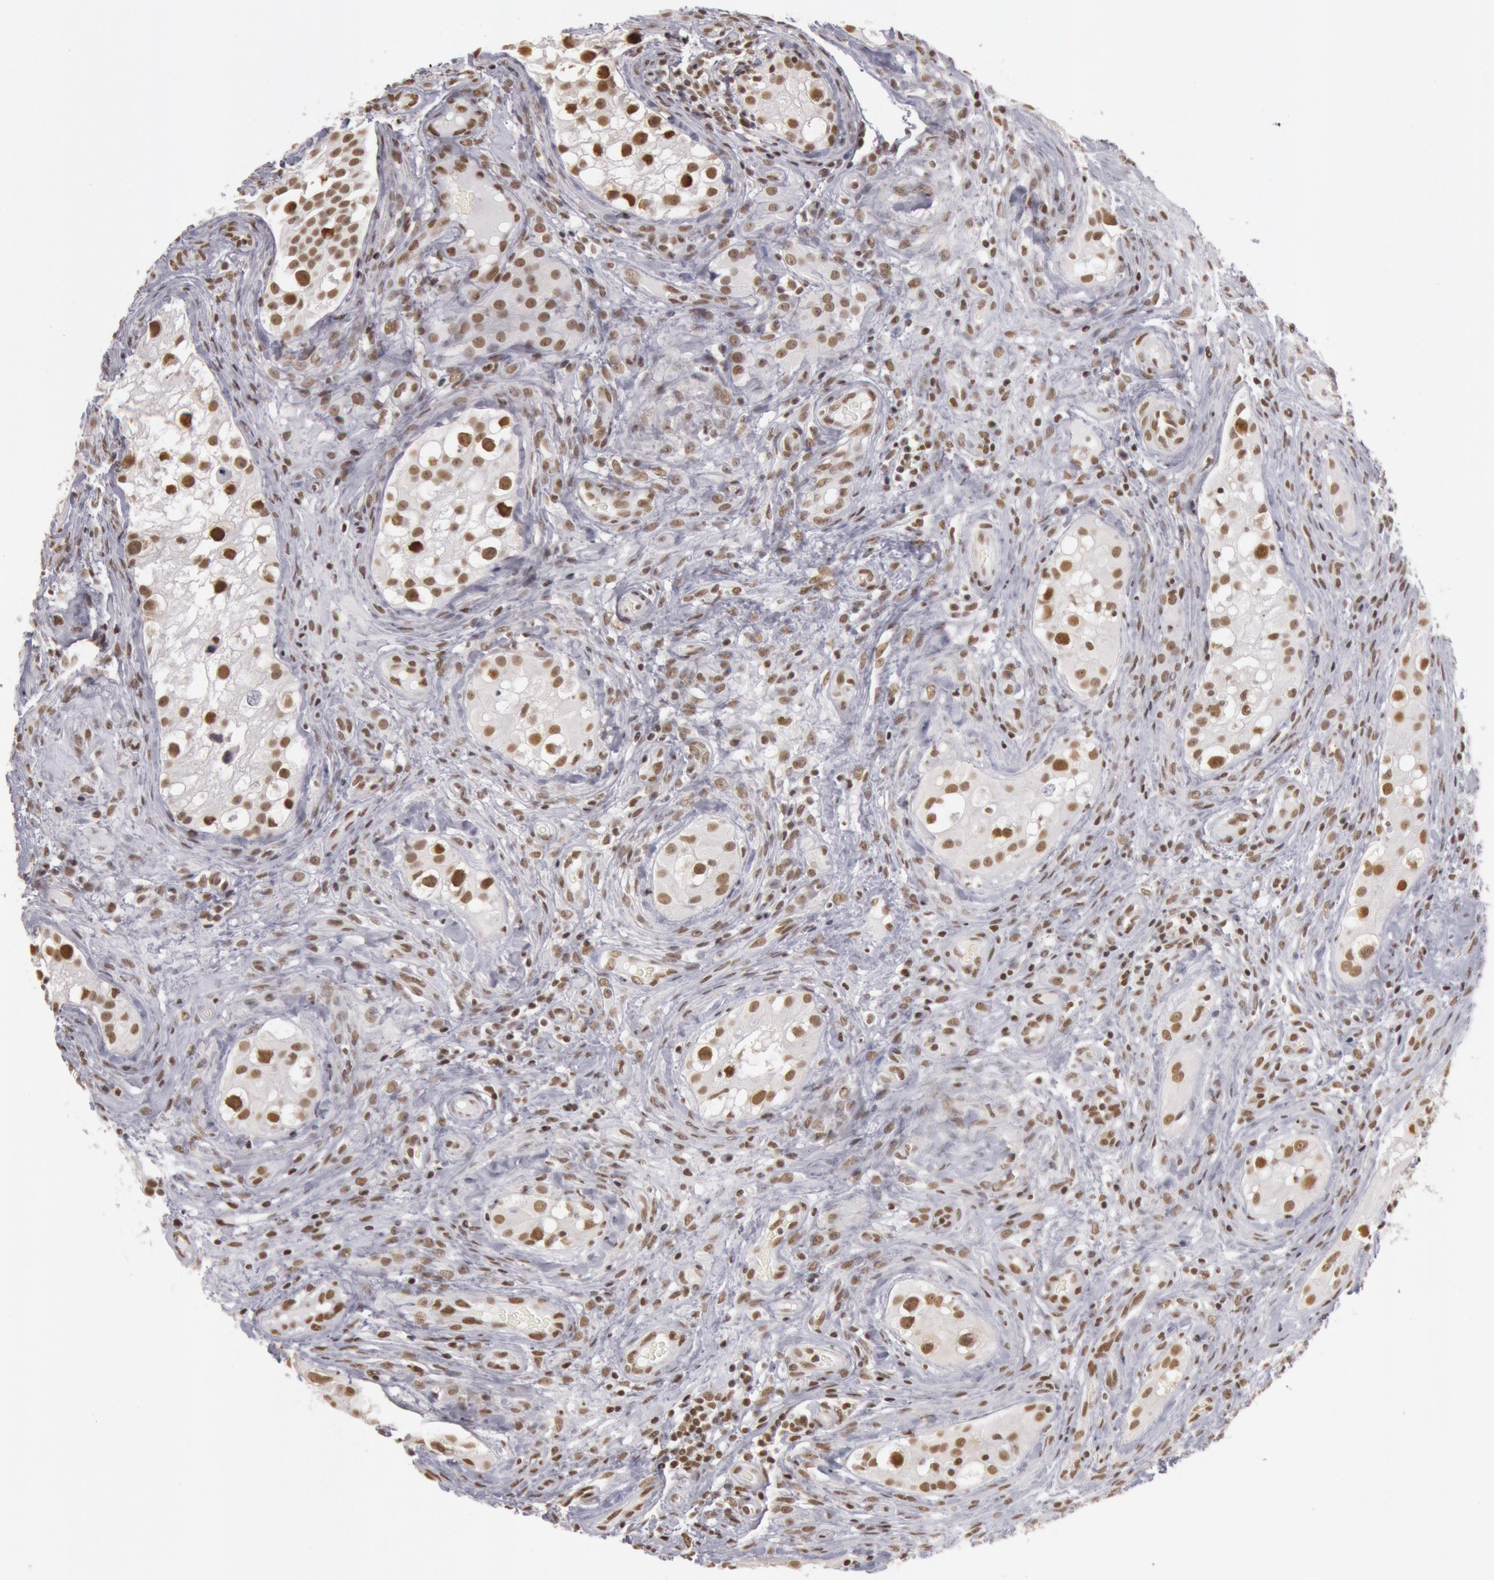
{"staining": {"intensity": "moderate", "quantity": "25%-75%", "location": "nuclear"}, "tissue": "testis cancer", "cell_type": "Tumor cells", "image_type": "cancer", "snomed": [{"axis": "morphology", "description": "Carcinoma, Embryonal, NOS"}, {"axis": "topography", "description": "Testis"}], "caption": "IHC micrograph of embryonal carcinoma (testis) stained for a protein (brown), which displays medium levels of moderate nuclear staining in approximately 25%-75% of tumor cells.", "gene": "ESS2", "patient": {"sex": "male", "age": 31}}